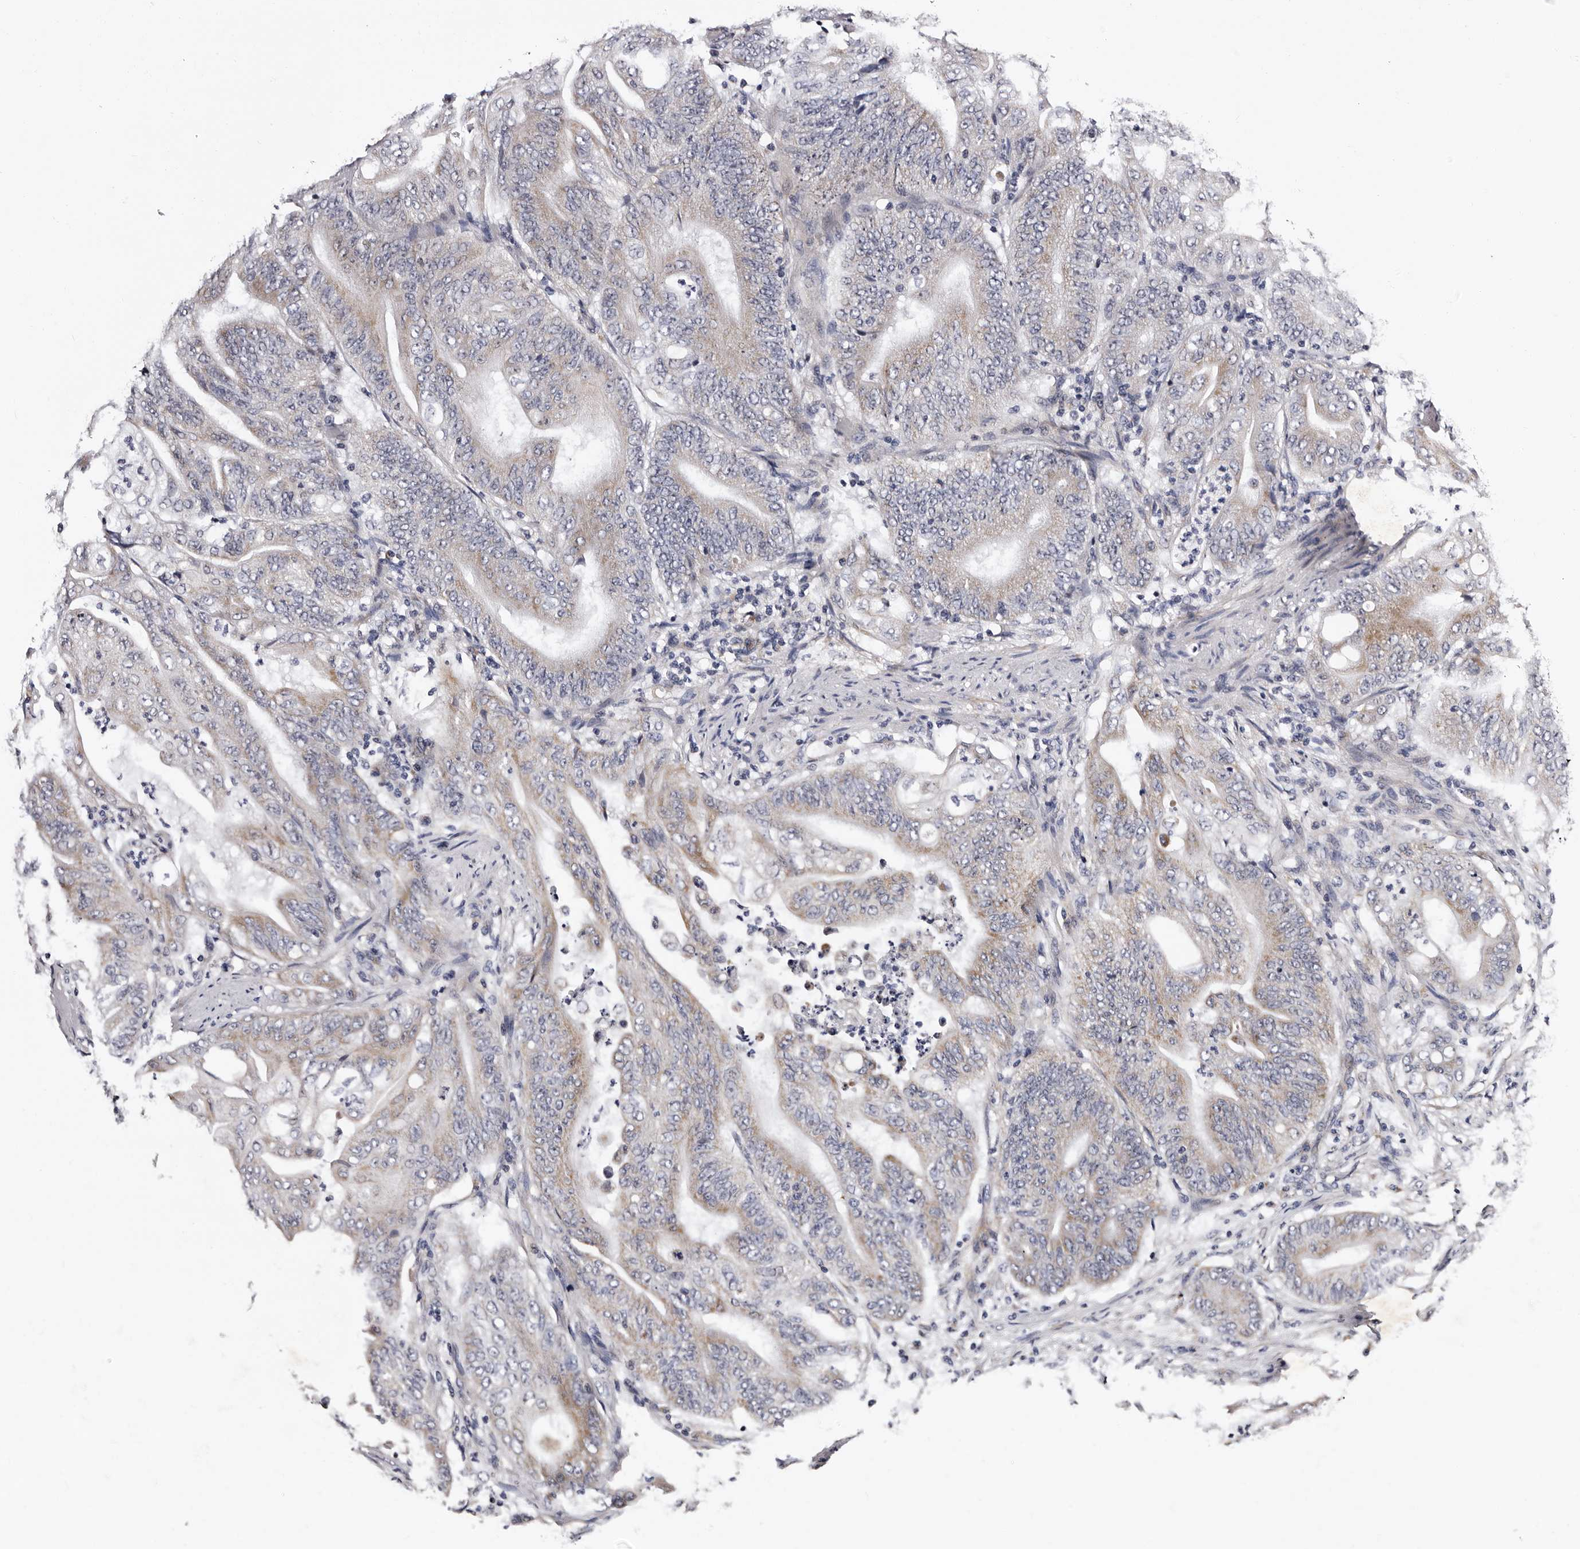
{"staining": {"intensity": "weak", "quantity": "25%-75%", "location": "cytoplasmic/membranous"}, "tissue": "stomach cancer", "cell_type": "Tumor cells", "image_type": "cancer", "snomed": [{"axis": "morphology", "description": "Adenocarcinoma, NOS"}, {"axis": "topography", "description": "Stomach"}], "caption": "Immunohistochemistry (IHC) (DAB) staining of stomach cancer (adenocarcinoma) displays weak cytoplasmic/membranous protein staining in about 25%-75% of tumor cells. The staining was performed using DAB (3,3'-diaminobenzidine) to visualize the protein expression in brown, while the nuclei were stained in blue with hematoxylin (Magnification: 20x).", "gene": "TAF4B", "patient": {"sex": "female", "age": 73}}